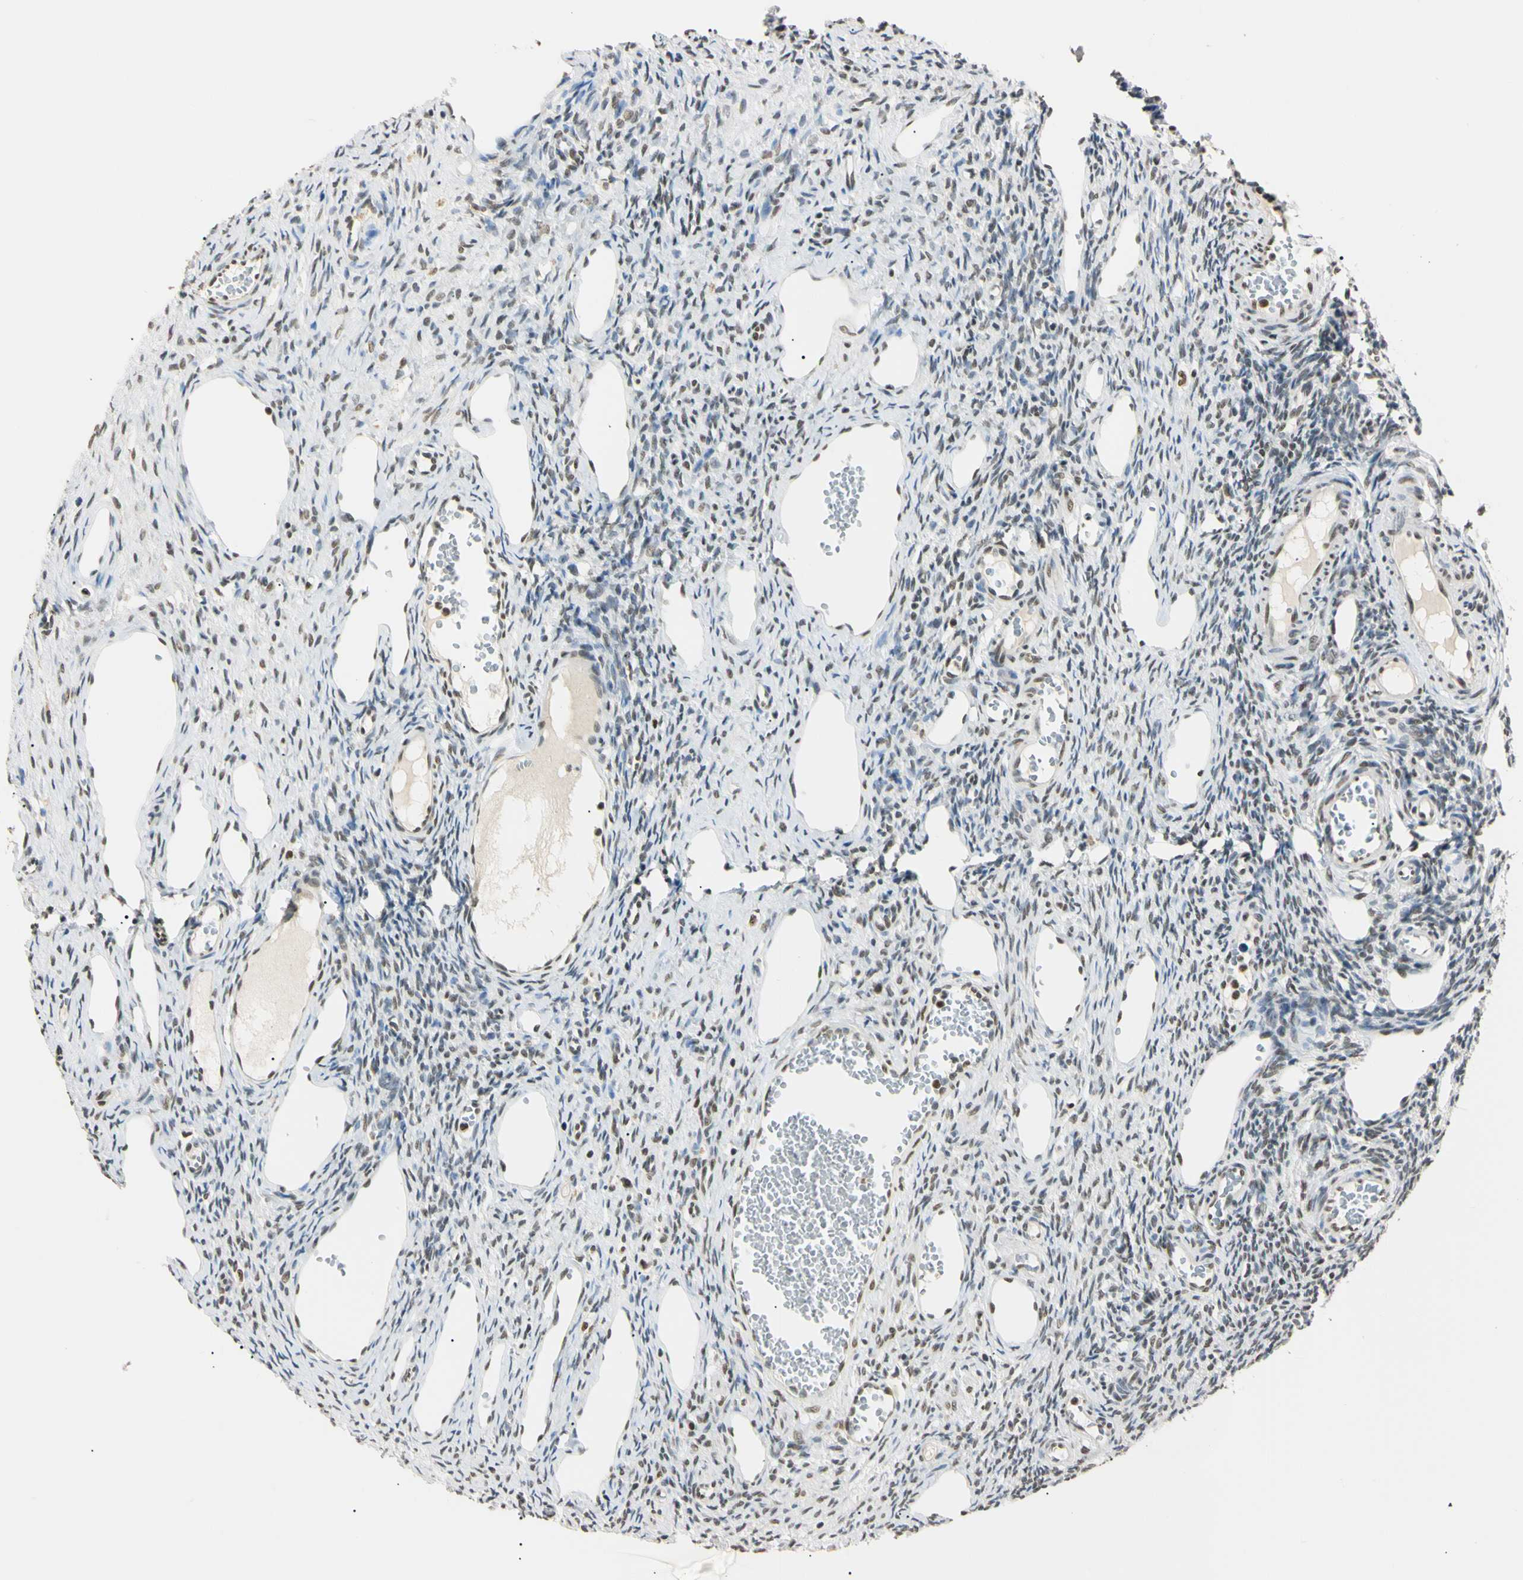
{"staining": {"intensity": "moderate", "quantity": ">75%", "location": "nuclear"}, "tissue": "ovary", "cell_type": "Ovarian stroma cells", "image_type": "normal", "snomed": [{"axis": "morphology", "description": "Normal tissue, NOS"}, {"axis": "topography", "description": "Ovary"}], "caption": "An immunohistochemistry (IHC) histopathology image of normal tissue is shown. Protein staining in brown labels moderate nuclear positivity in ovary within ovarian stroma cells. Immunohistochemistry (ihc) stains the protein in brown and the nuclei are stained blue.", "gene": "SMARCA5", "patient": {"sex": "female", "age": 33}}